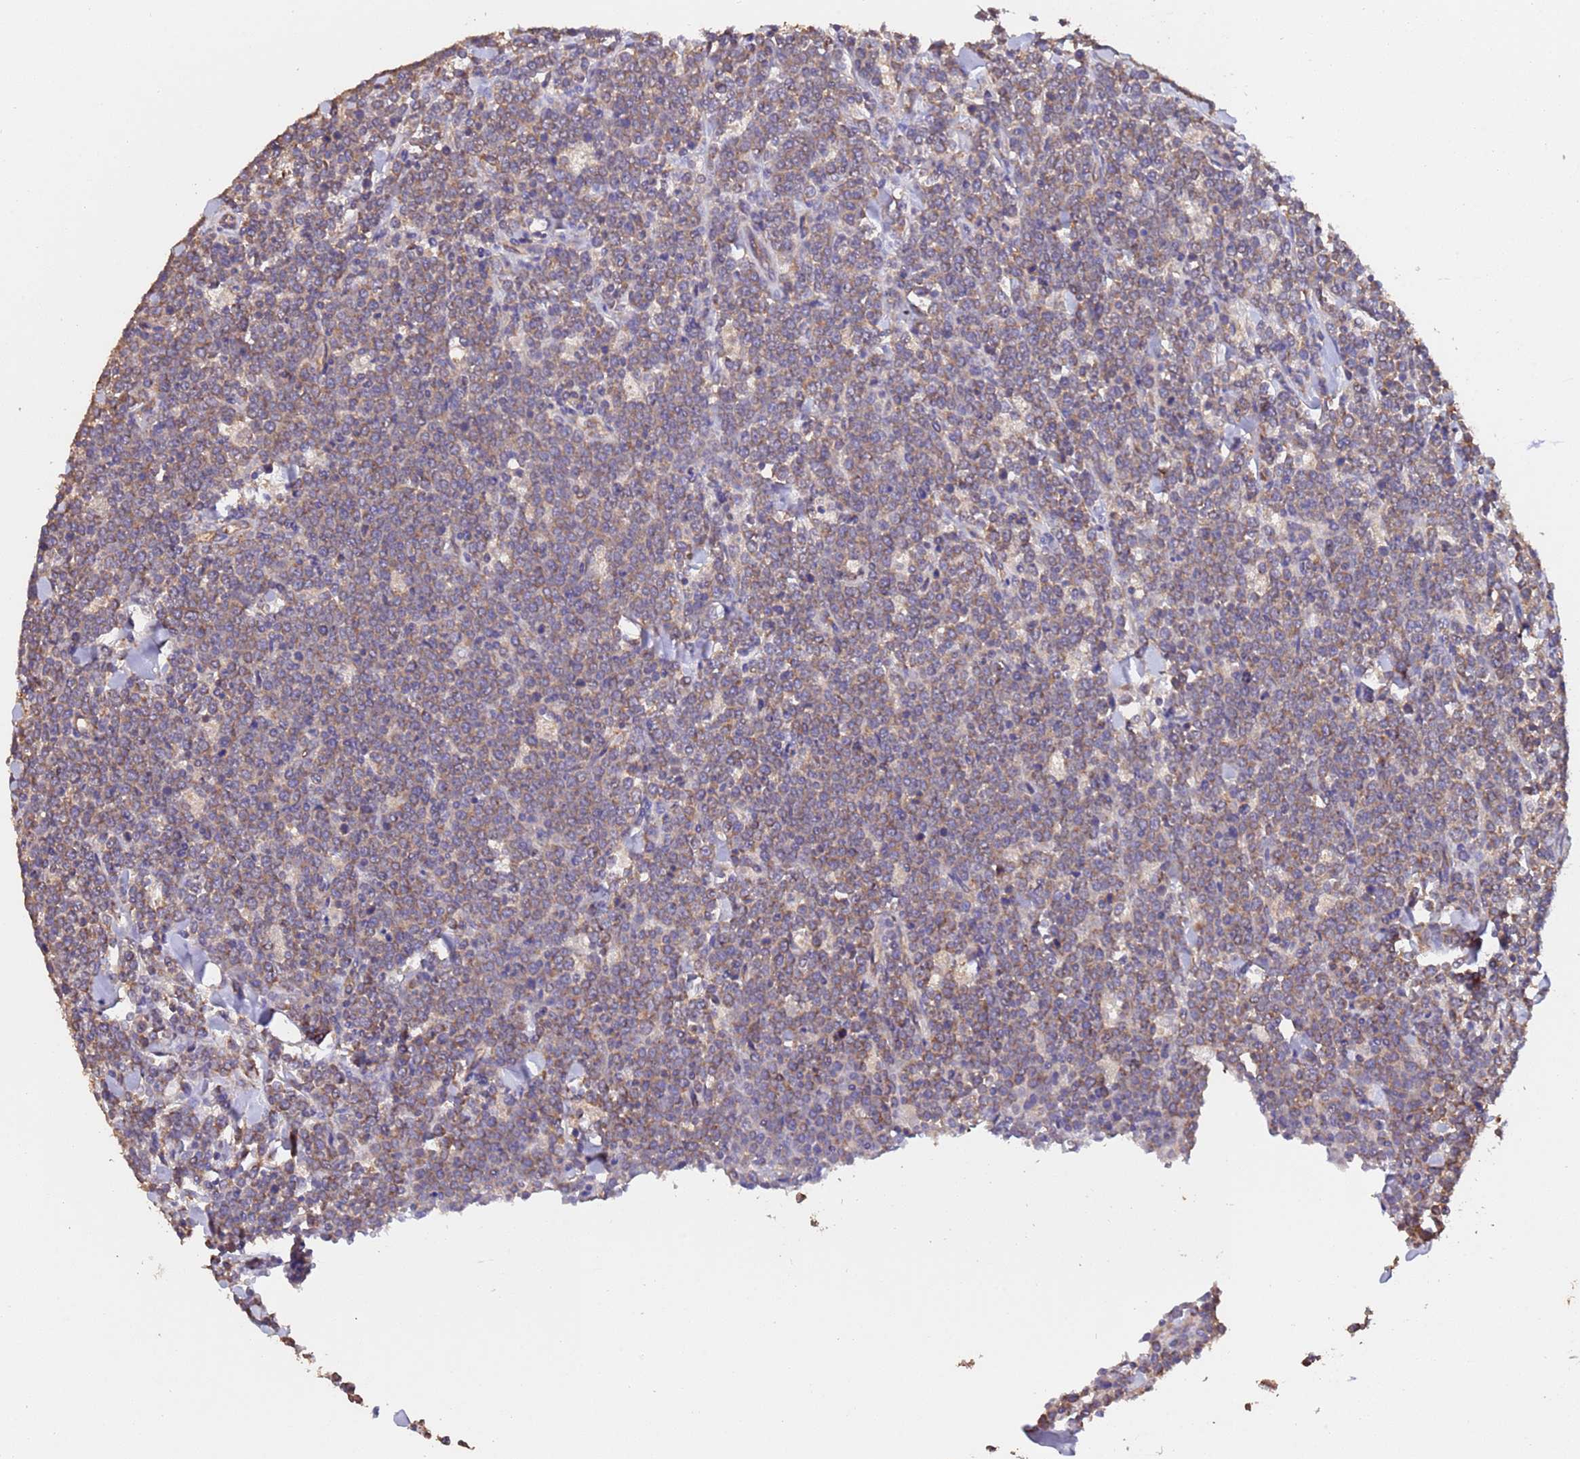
{"staining": {"intensity": "weak", "quantity": "25%-75%", "location": "cytoplasmic/membranous"}, "tissue": "lymphoma", "cell_type": "Tumor cells", "image_type": "cancer", "snomed": [{"axis": "morphology", "description": "Malignant lymphoma, non-Hodgkin's type, High grade"}, {"axis": "topography", "description": "Small intestine"}], "caption": "High-grade malignant lymphoma, non-Hodgkin's type stained with DAB (3,3'-diaminobenzidine) immunohistochemistry (IHC) displays low levels of weak cytoplasmic/membranous positivity in approximately 25%-75% of tumor cells.", "gene": "MTX3", "patient": {"sex": "male", "age": 8}}